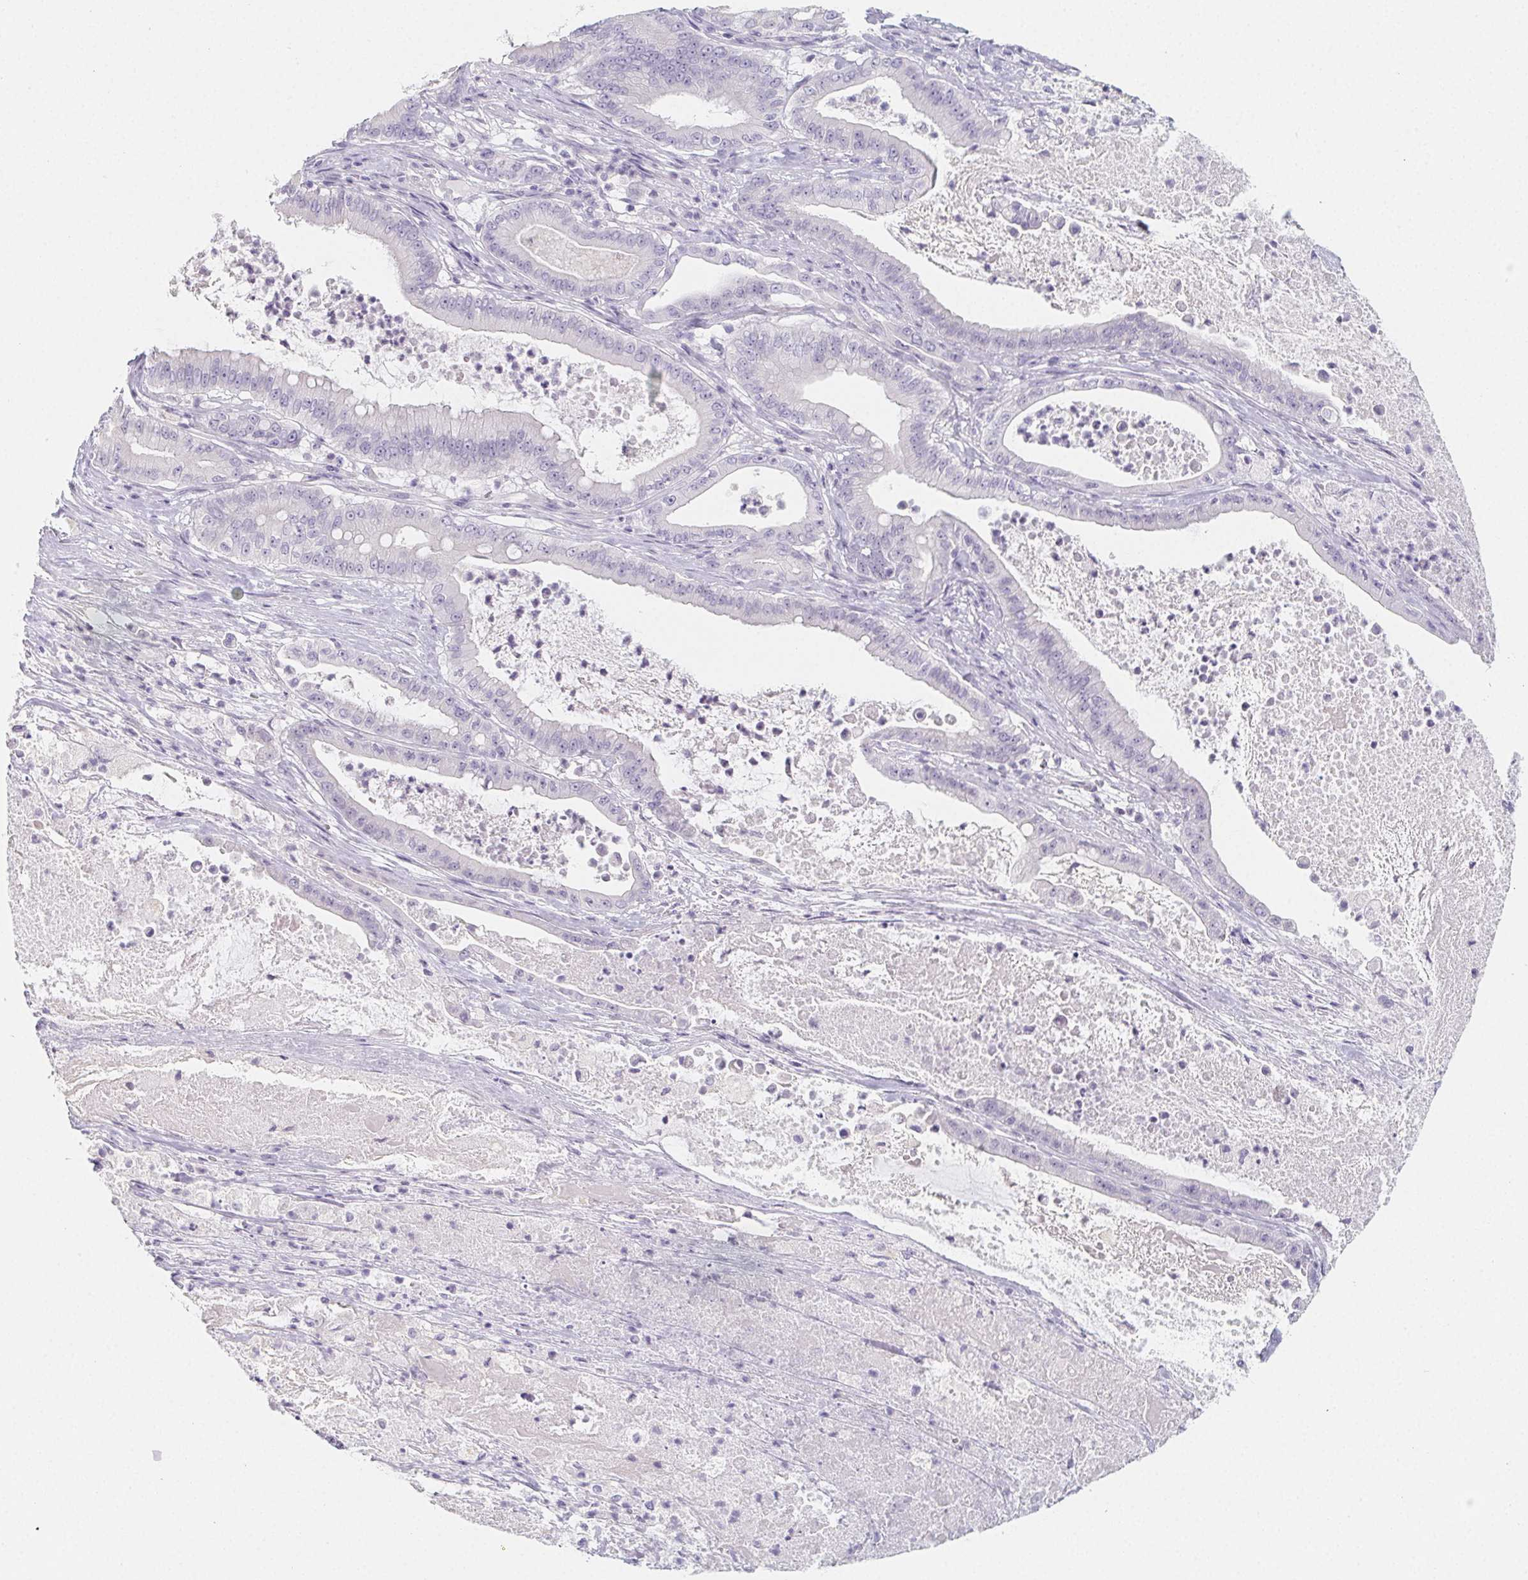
{"staining": {"intensity": "negative", "quantity": "none", "location": "none"}, "tissue": "pancreatic cancer", "cell_type": "Tumor cells", "image_type": "cancer", "snomed": [{"axis": "morphology", "description": "Adenocarcinoma, NOS"}, {"axis": "topography", "description": "Pancreas"}], "caption": "There is no significant expression in tumor cells of pancreatic cancer. (Immunohistochemistry (ihc), brightfield microscopy, high magnification).", "gene": "GLIPR1L1", "patient": {"sex": "male", "age": 71}}